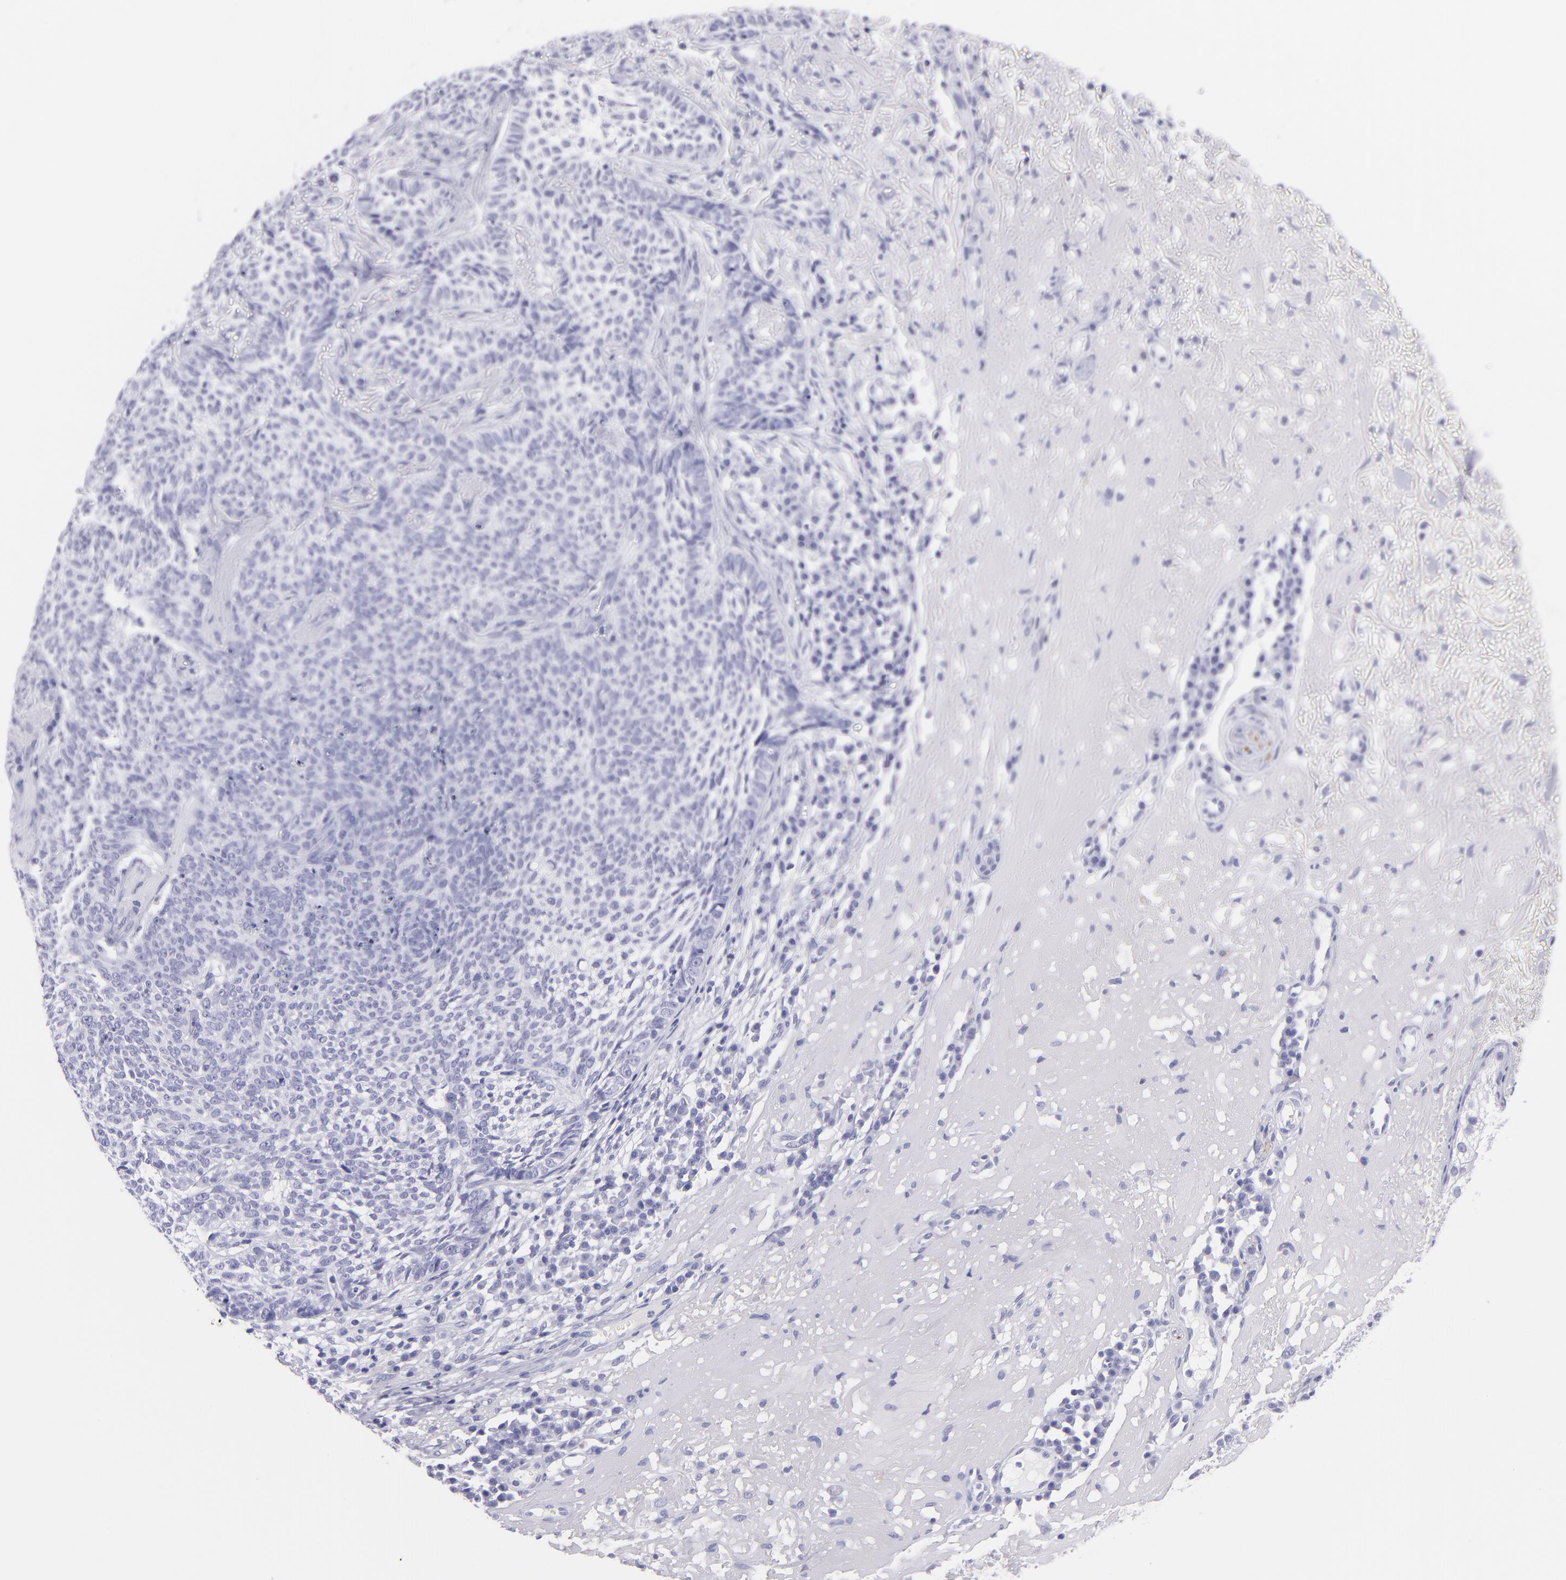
{"staining": {"intensity": "negative", "quantity": "none", "location": "none"}, "tissue": "skin cancer", "cell_type": "Tumor cells", "image_type": "cancer", "snomed": [{"axis": "morphology", "description": "Basal cell carcinoma"}, {"axis": "topography", "description": "Skin"}], "caption": "Tumor cells show no significant protein expression in skin basal cell carcinoma.", "gene": "CNP", "patient": {"sex": "female", "age": 89}}